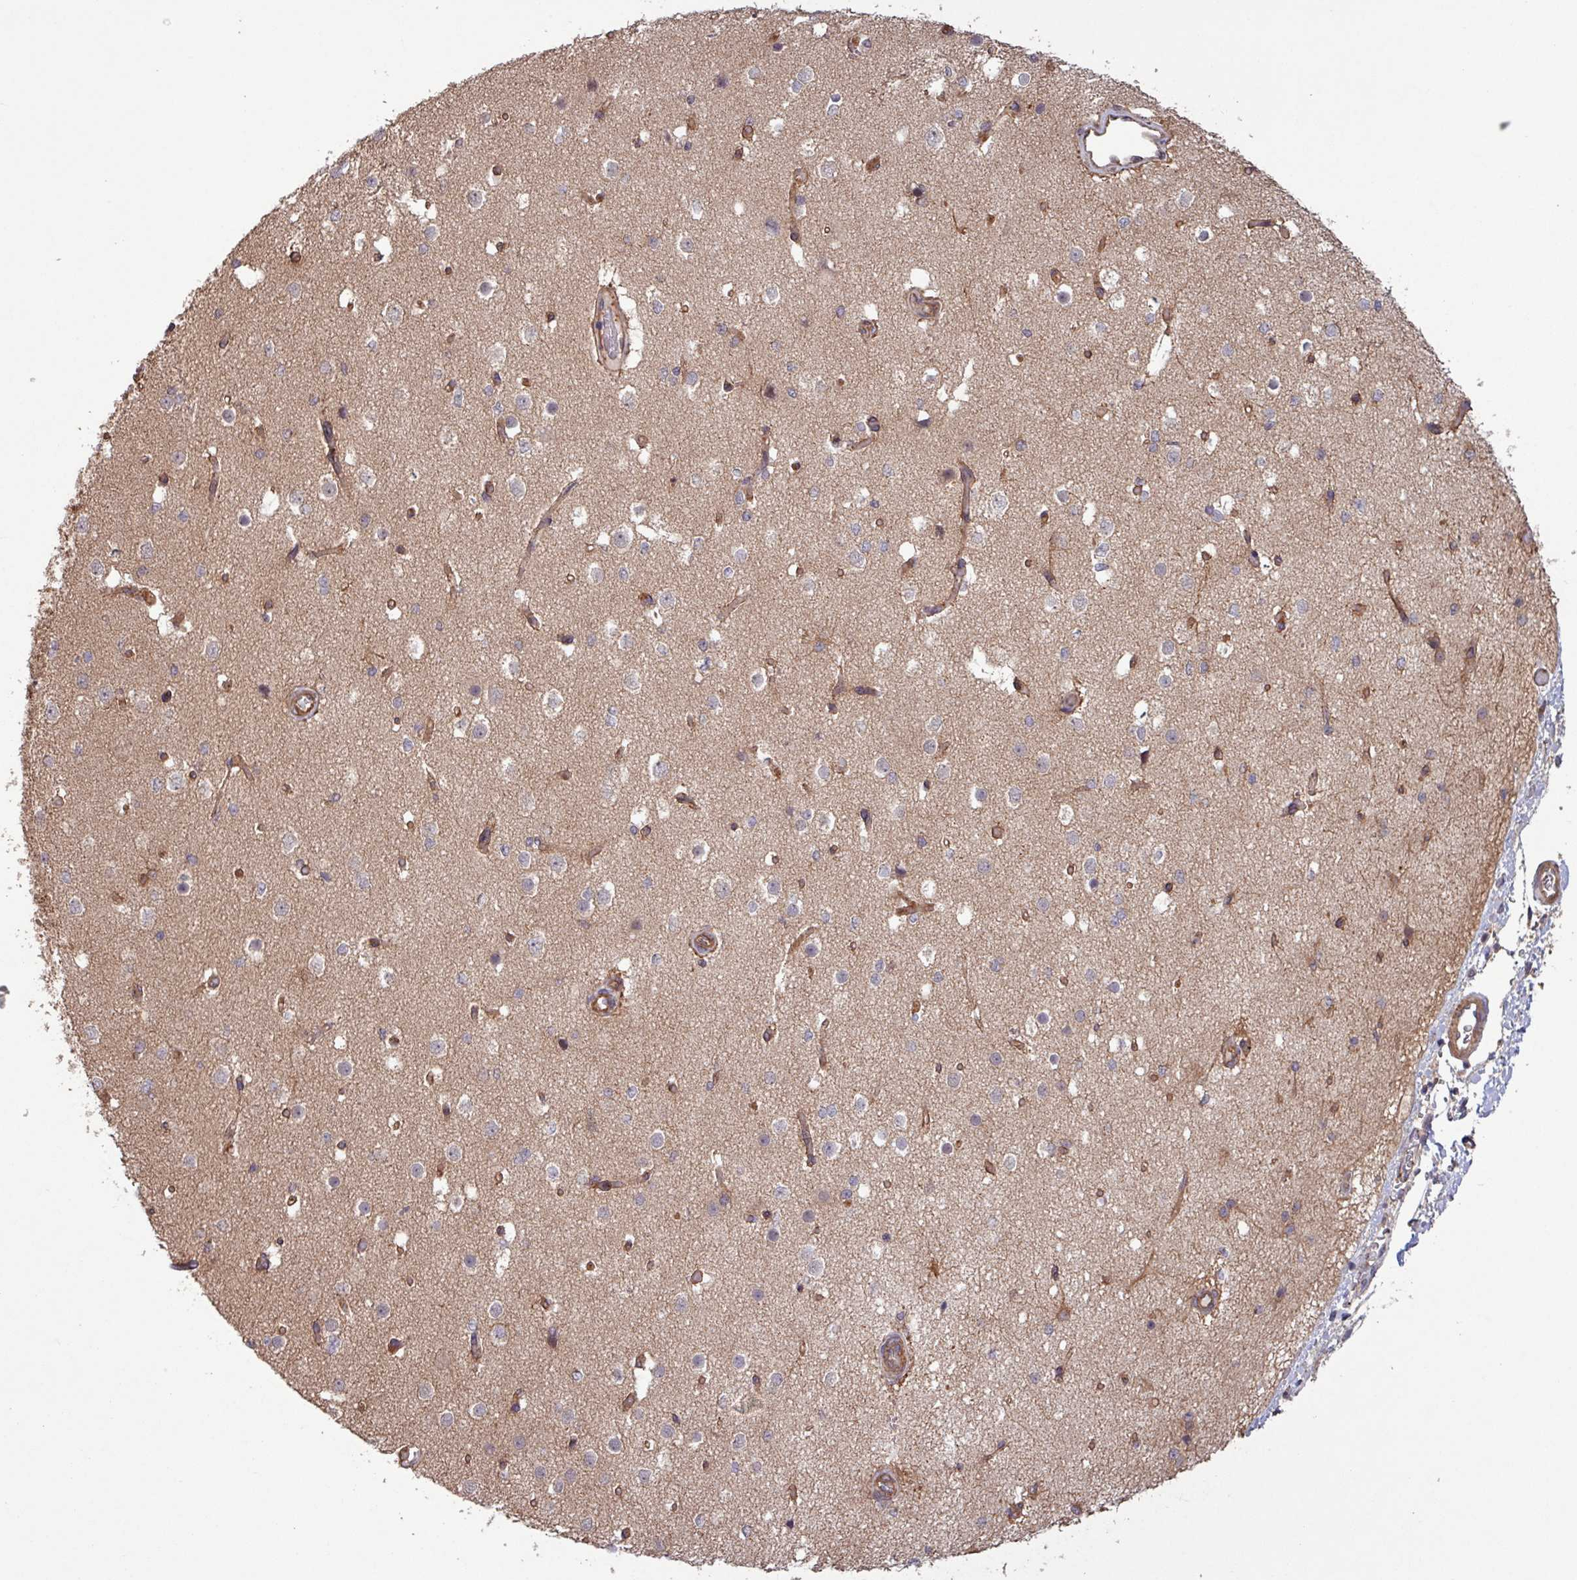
{"staining": {"intensity": "moderate", "quantity": ">75%", "location": "cytoplasmic/membranous"}, "tissue": "cerebral cortex", "cell_type": "Endothelial cells", "image_type": "normal", "snomed": [{"axis": "morphology", "description": "Normal tissue, NOS"}, {"axis": "morphology", "description": "Inflammation, NOS"}, {"axis": "topography", "description": "Cerebral cortex"}], "caption": "Protein expression by immunohistochemistry exhibits moderate cytoplasmic/membranous positivity in approximately >75% of endothelial cells in normal cerebral cortex. The staining was performed using DAB to visualize the protein expression in brown, while the nuclei were stained in blue with hematoxylin (Magnification: 20x).", "gene": "TRABD2A", "patient": {"sex": "male", "age": 6}}